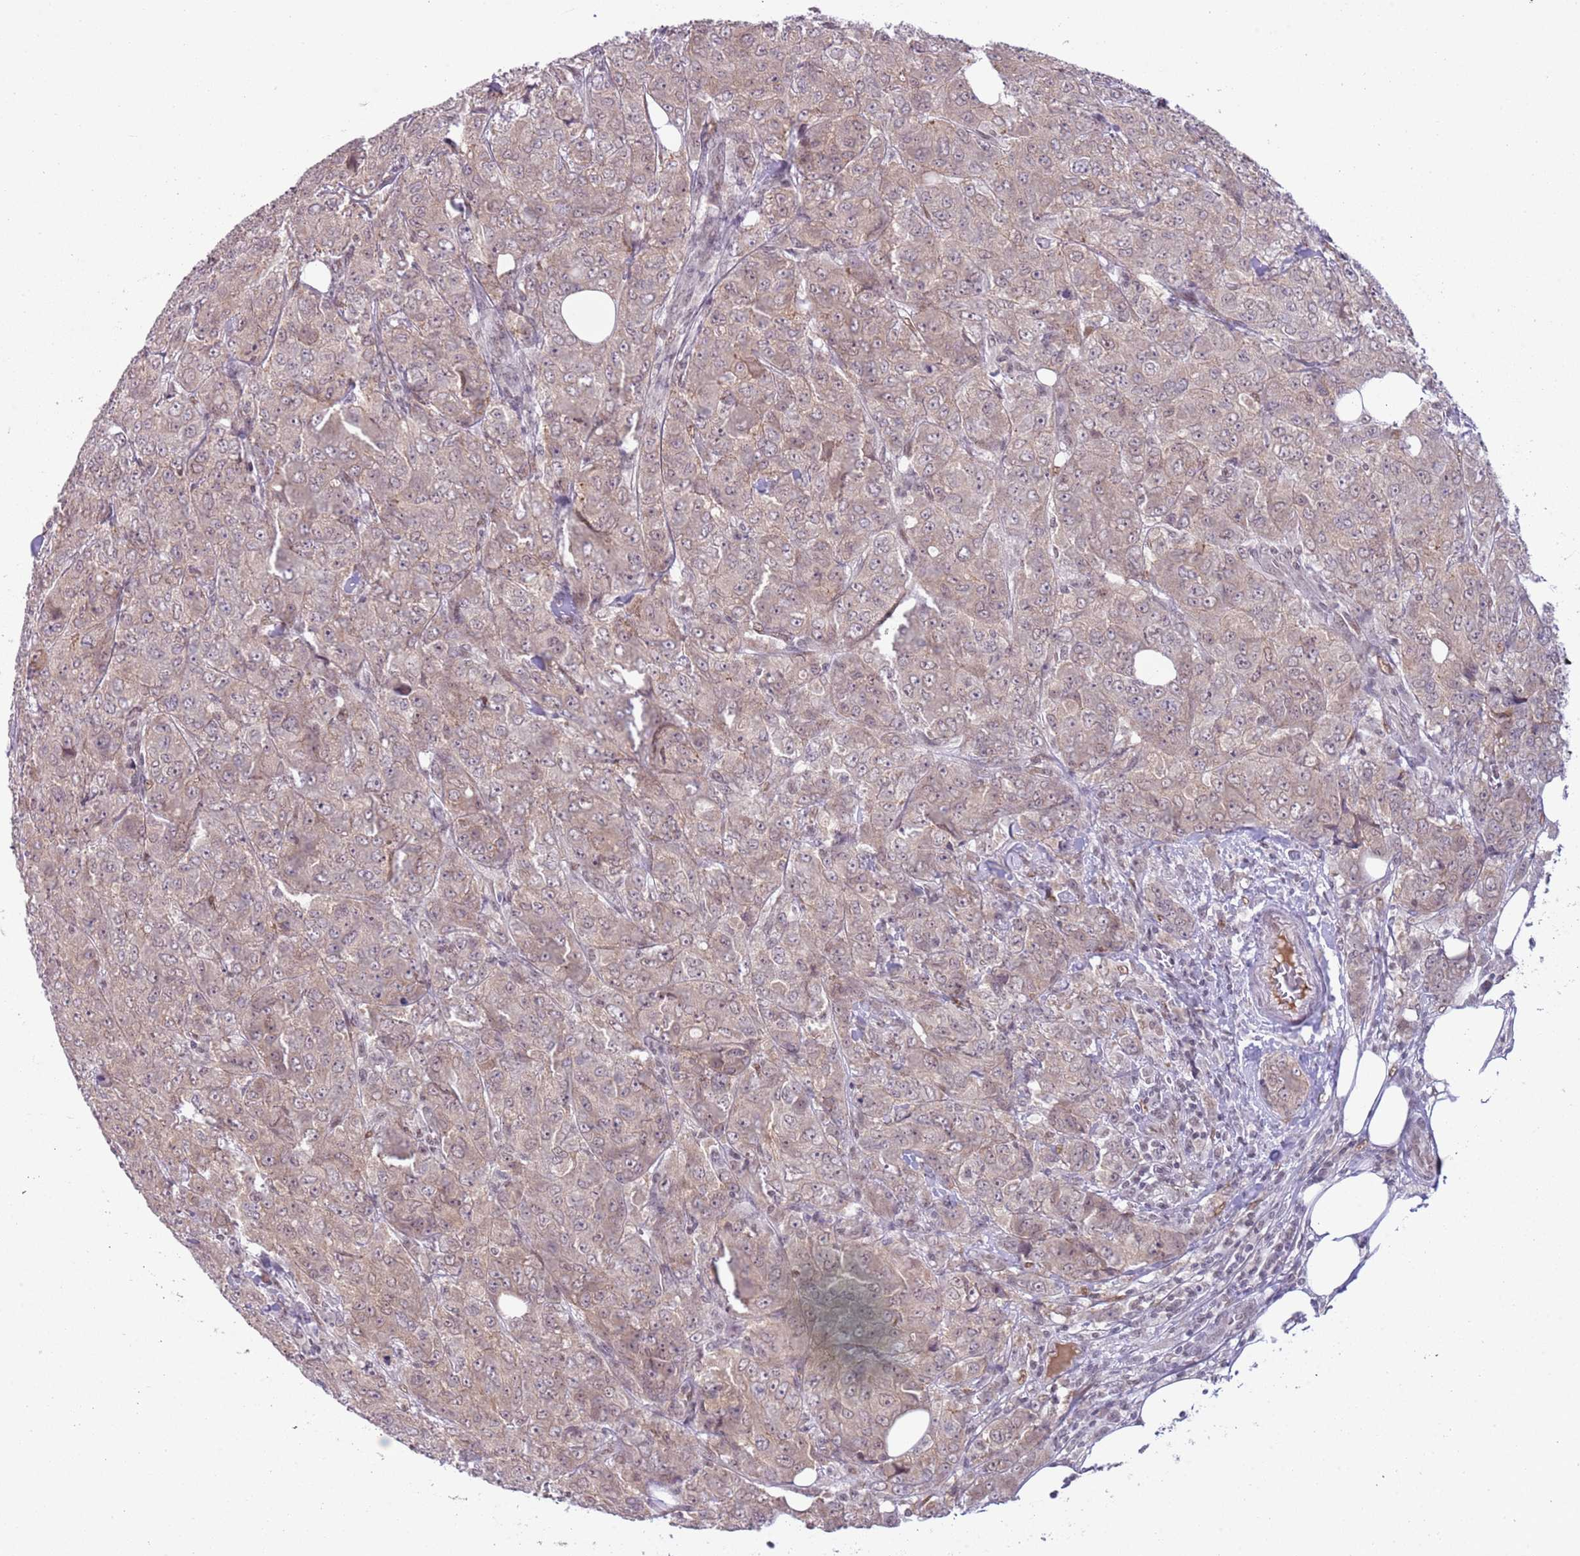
{"staining": {"intensity": "weak", "quantity": ">75%", "location": "cytoplasmic/membranous"}, "tissue": "breast cancer", "cell_type": "Tumor cells", "image_type": "cancer", "snomed": [{"axis": "morphology", "description": "Duct carcinoma"}, {"axis": "topography", "description": "Breast"}], "caption": "High-magnification brightfield microscopy of breast infiltrating ductal carcinoma stained with DAB (brown) and counterstained with hematoxylin (blue). tumor cells exhibit weak cytoplasmic/membranous positivity is appreciated in approximately>75% of cells.", "gene": "TM2D1", "patient": {"sex": "female", "age": 43}}